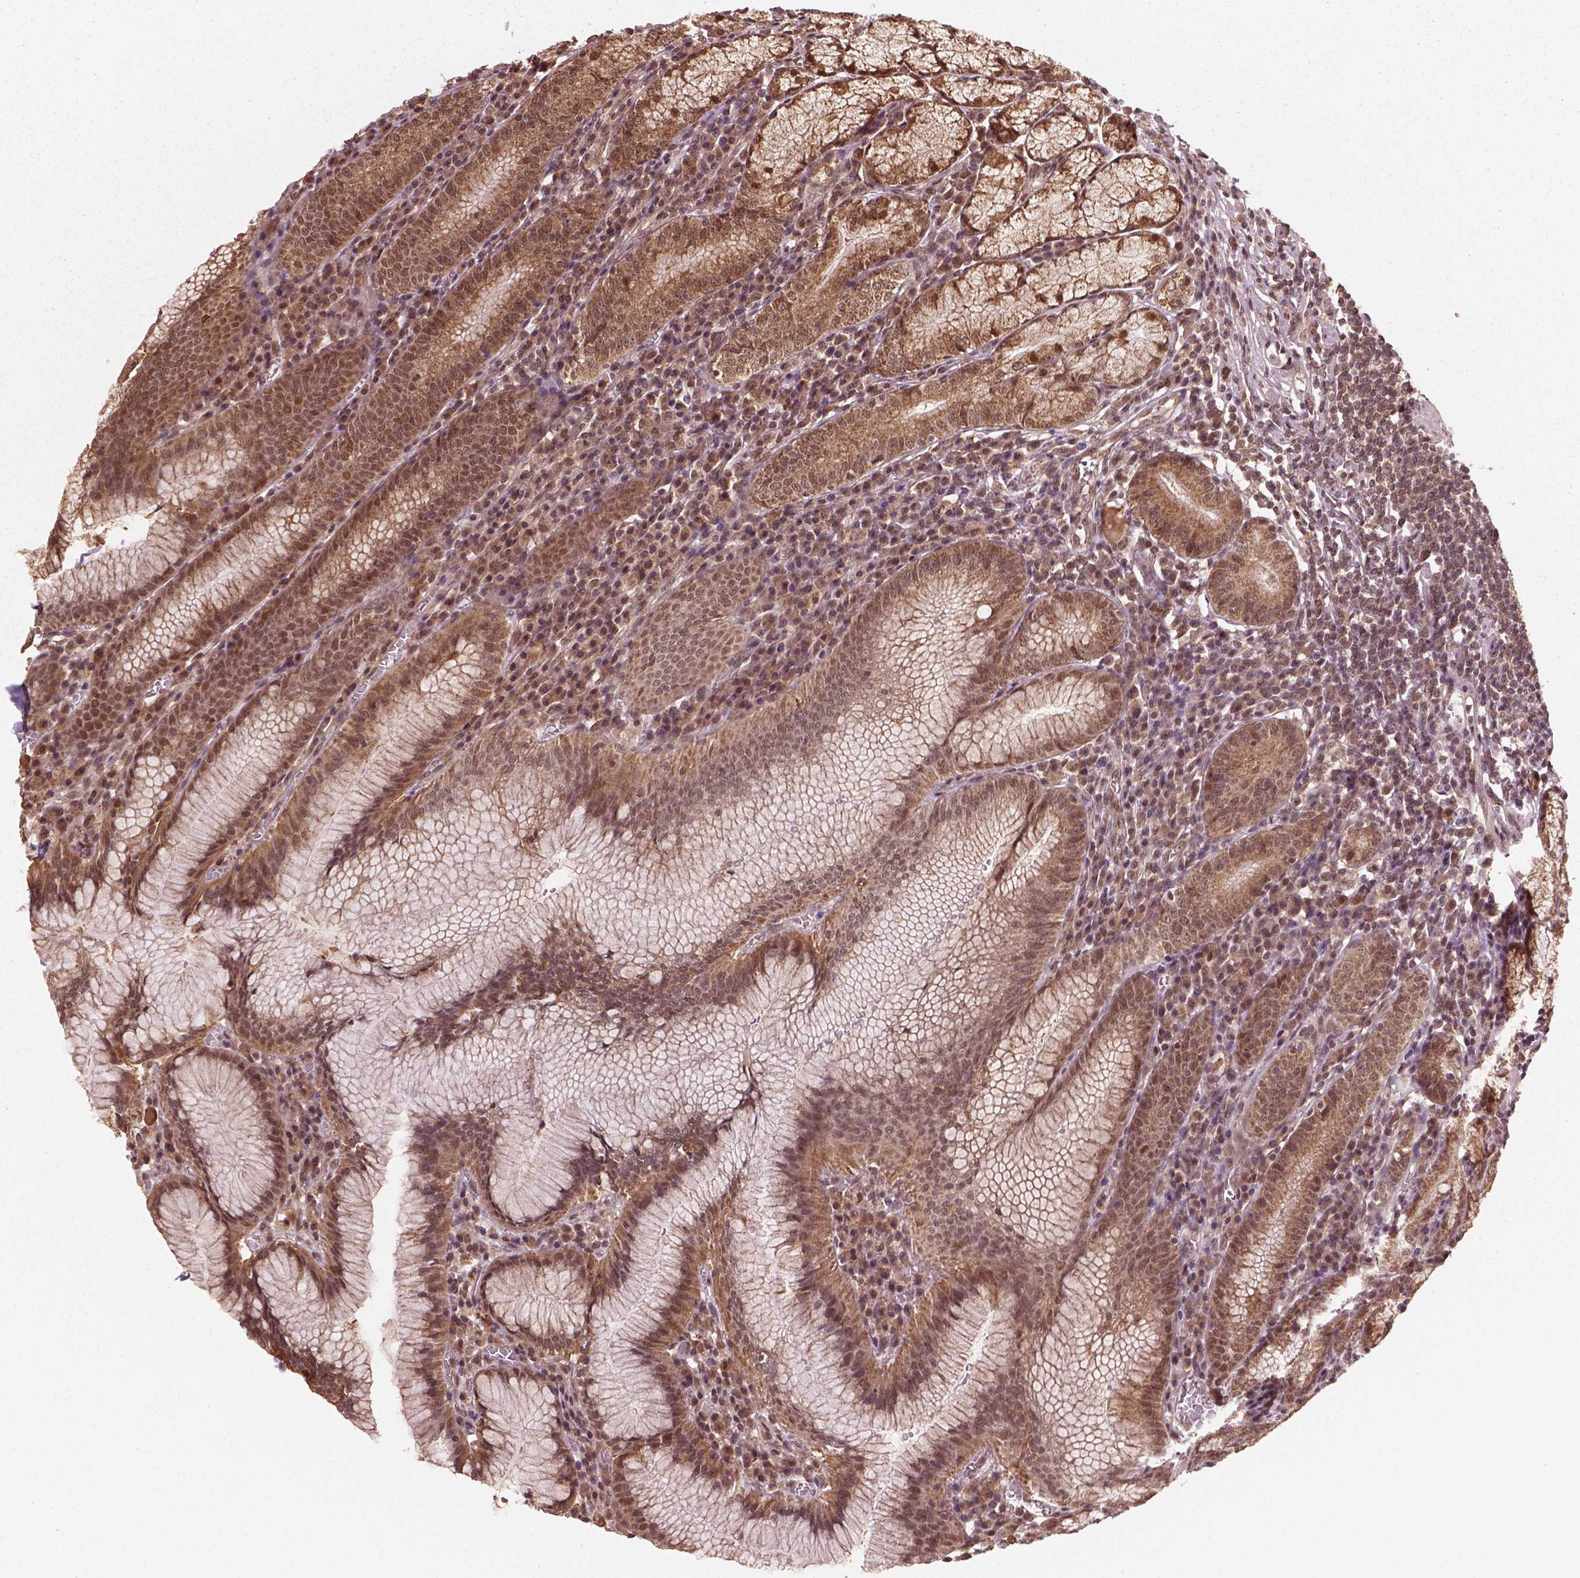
{"staining": {"intensity": "moderate", "quantity": ">75%", "location": "cytoplasmic/membranous,nuclear"}, "tissue": "stomach", "cell_type": "Glandular cells", "image_type": "normal", "snomed": [{"axis": "morphology", "description": "Normal tissue, NOS"}, {"axis": "topography", "description": "Stomach"}], "caption": "This micrograph reveals immunohistochemistry staining of benign human stomach, with medium moderate cytoplasmic/membranous,nuclear staining in about >75% of glandular cells.", "gene": "NUDT9", "patient": {"sex": "male", "age": 55}}